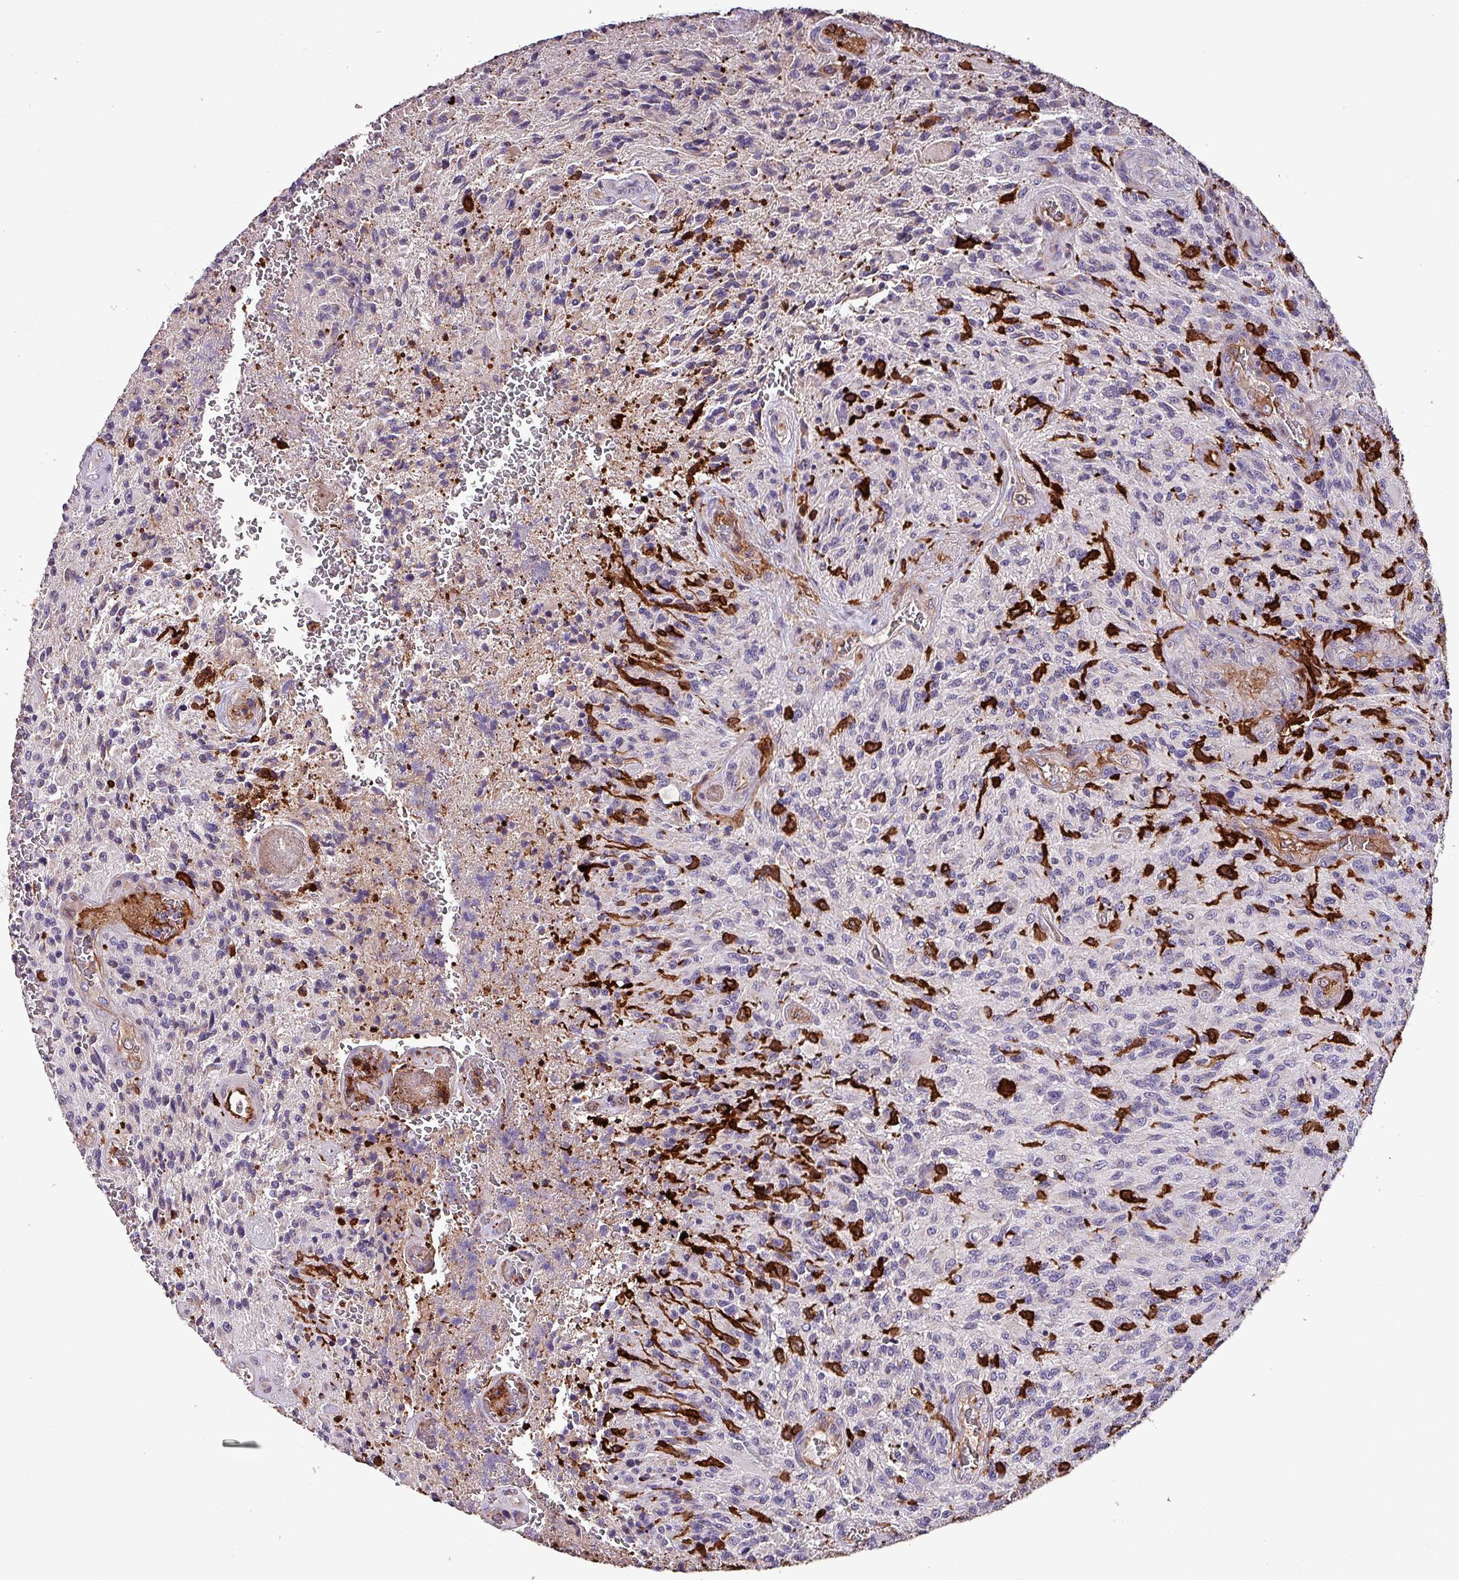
{"staining": {"intensity": "negative", "quantity": "none", "location": "none"}, "tissue": "glioma", "cell_type": "Tumor cells", "image_type": "cancer", "snomed": [{"axis": "morphology", "description": "Normal tissue, NOS"}, {"axis": "morphology", "description": "Glioma, malignant, High grade"}, {"axis": "topography", "description": "Cerebral cortex"}], "caption": "The immunohistochemistry micrograph has no significant staining in tumor cells of glioma tissue.", "gene": "SCIN", "patient": {"sex": "male", "age": 56}}